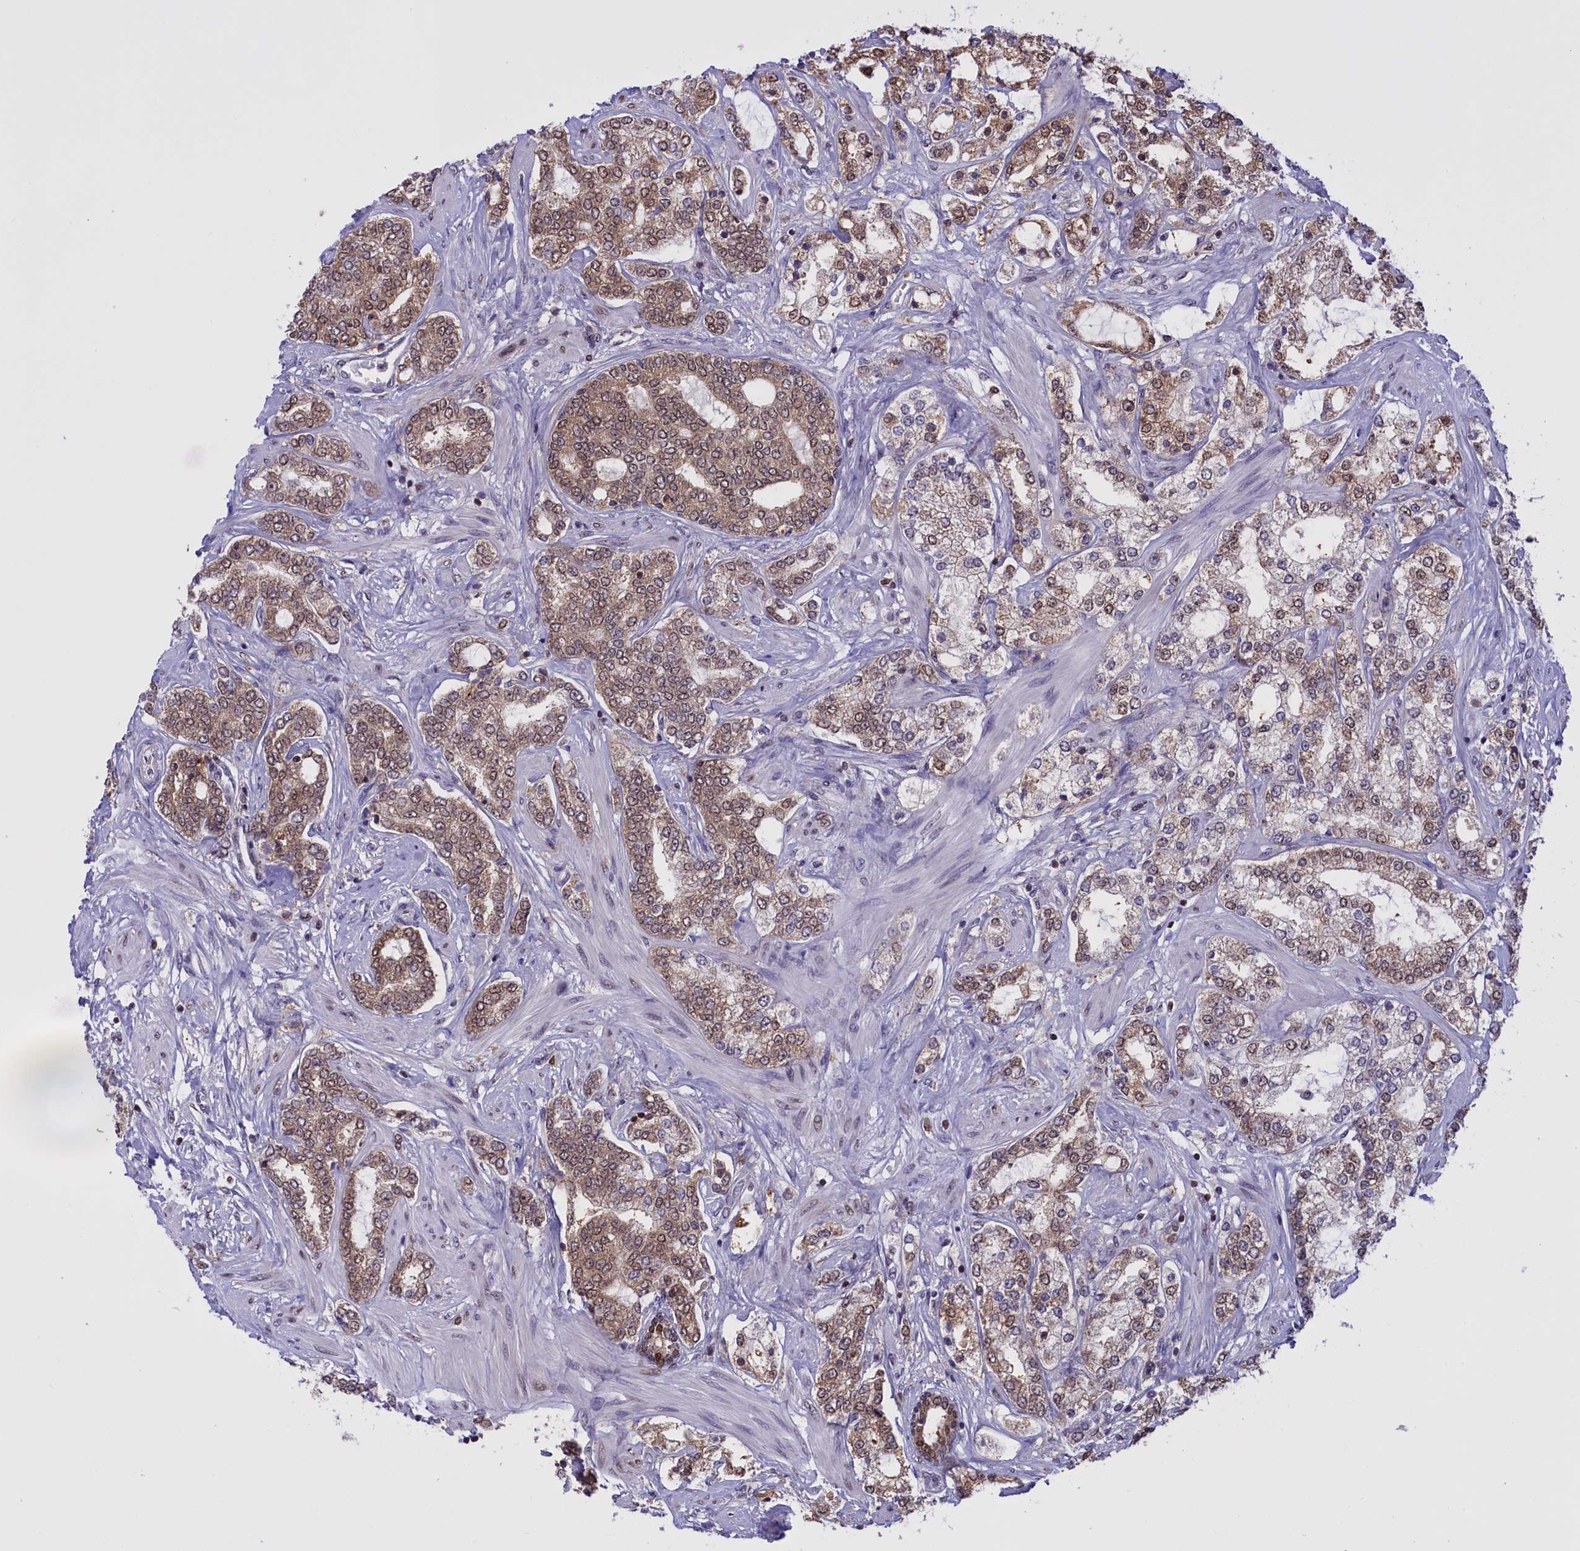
{"staining": {"intensity": "moderate", "quantity": "25%-75%", "location": "cytoplasmic/membranous,nuclear"}, "tissue": "prostate cancer", "cell_type": "Tumor cells", "image_type": "cancer", "snomed": [{"axis": "morphology", "description": "Adenocarcinoma, High grade"}, {"axis": "topography", "description": "Prostate"}], "caption": "Brown immunohistochemical staining in prostate cancer shows moderate cytoplasmic/membranous and nuclear expression in about 25%-75% of tumor cells. (DAB IHC, brown staining for protein, blue staining for nuclei).", "gene": "IZUMO2", "patient": {"sex": "male", "age": 64}}